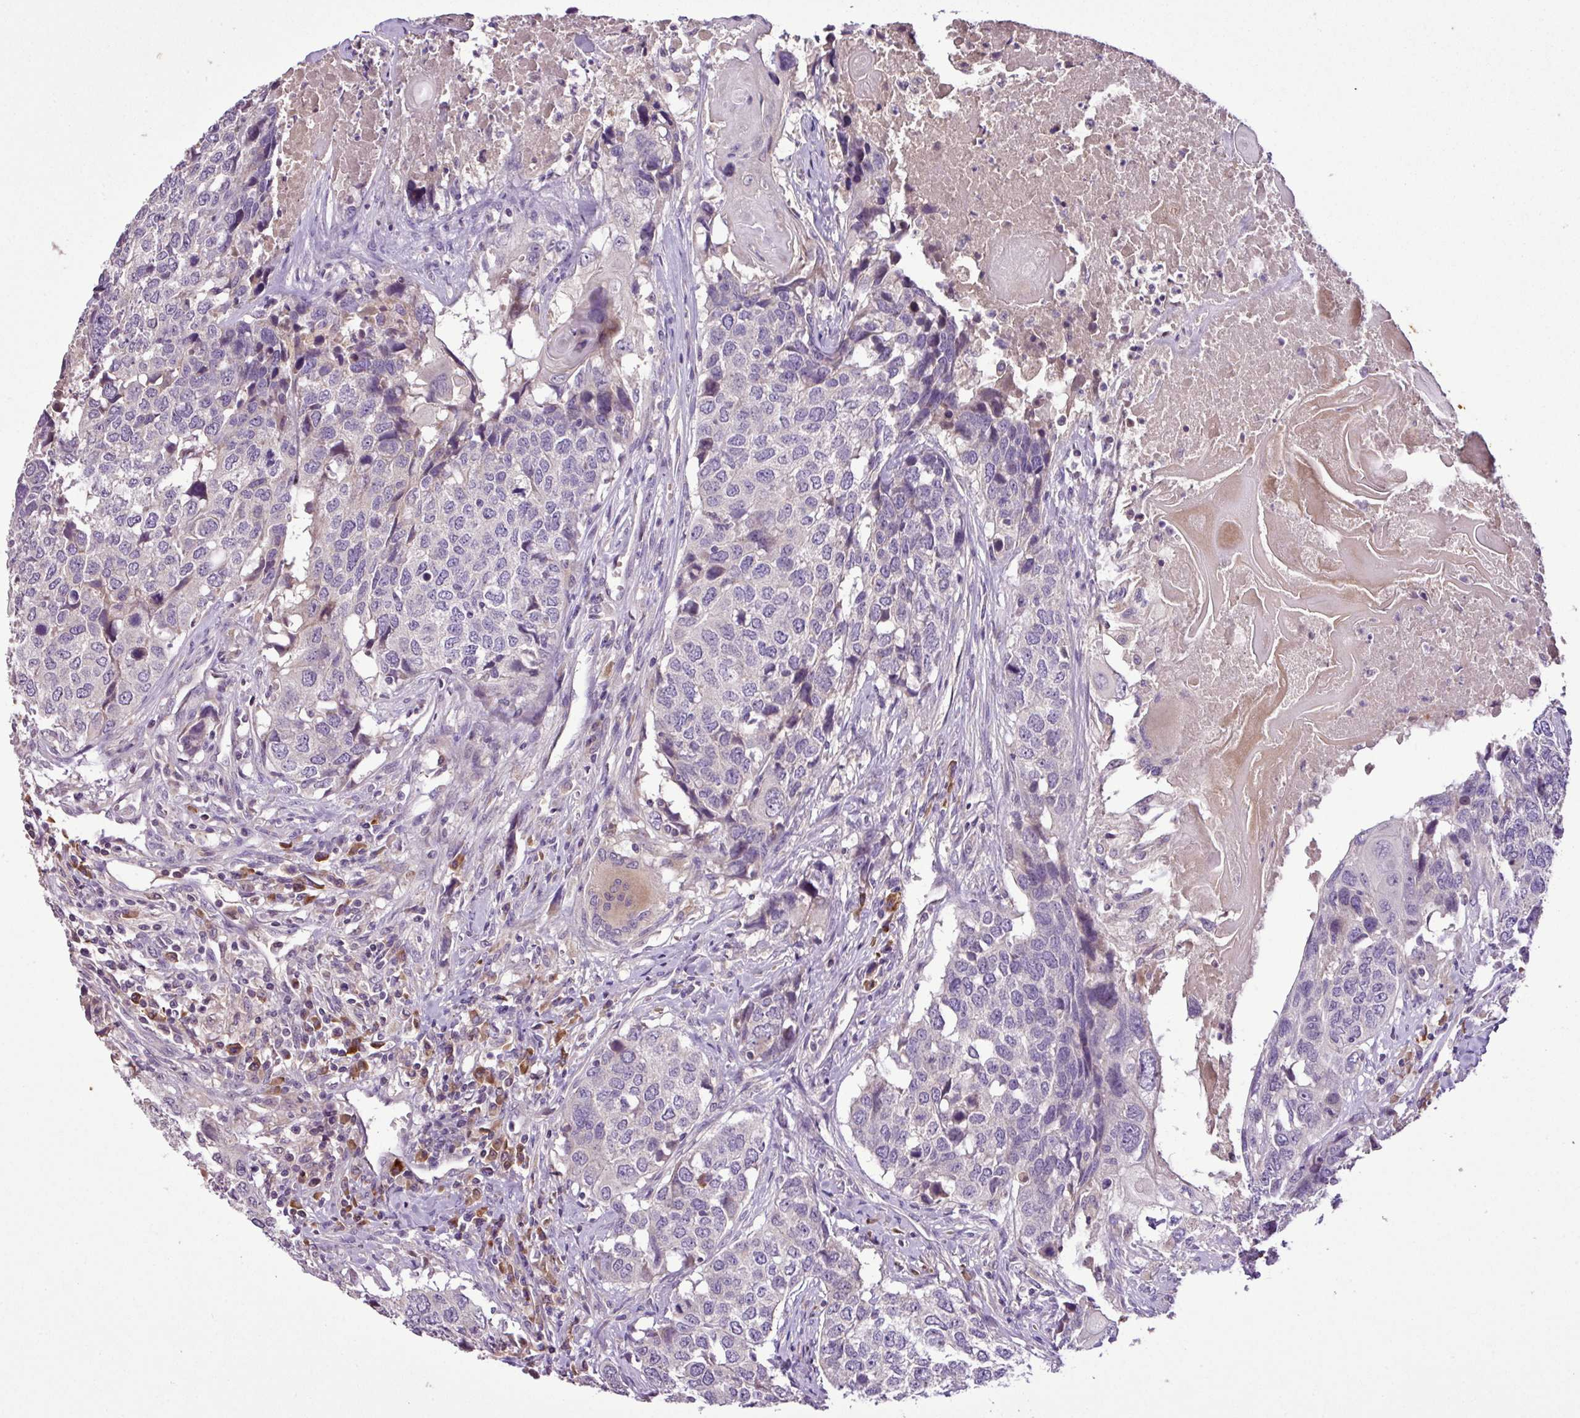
{"staining": {"intensity": "negative", "quantity": "none", "location": "none"}, "tissue": "head and neck cancer", "cell_type": "Tumor cells", "image_type": "cancer", "snomed": [{"axis": "morphology", "description": "Squamous cell carcinoma, NOS"}, {"axis": "topography", "description": "Head-Neck"}], "caption": "Head and neck squamous cell carcinoma was stained to show a protein in brown. There is no significant staining in tumor cells.", "gene": "ZNF266", "patient": {"sex": "male", "age": 66}}